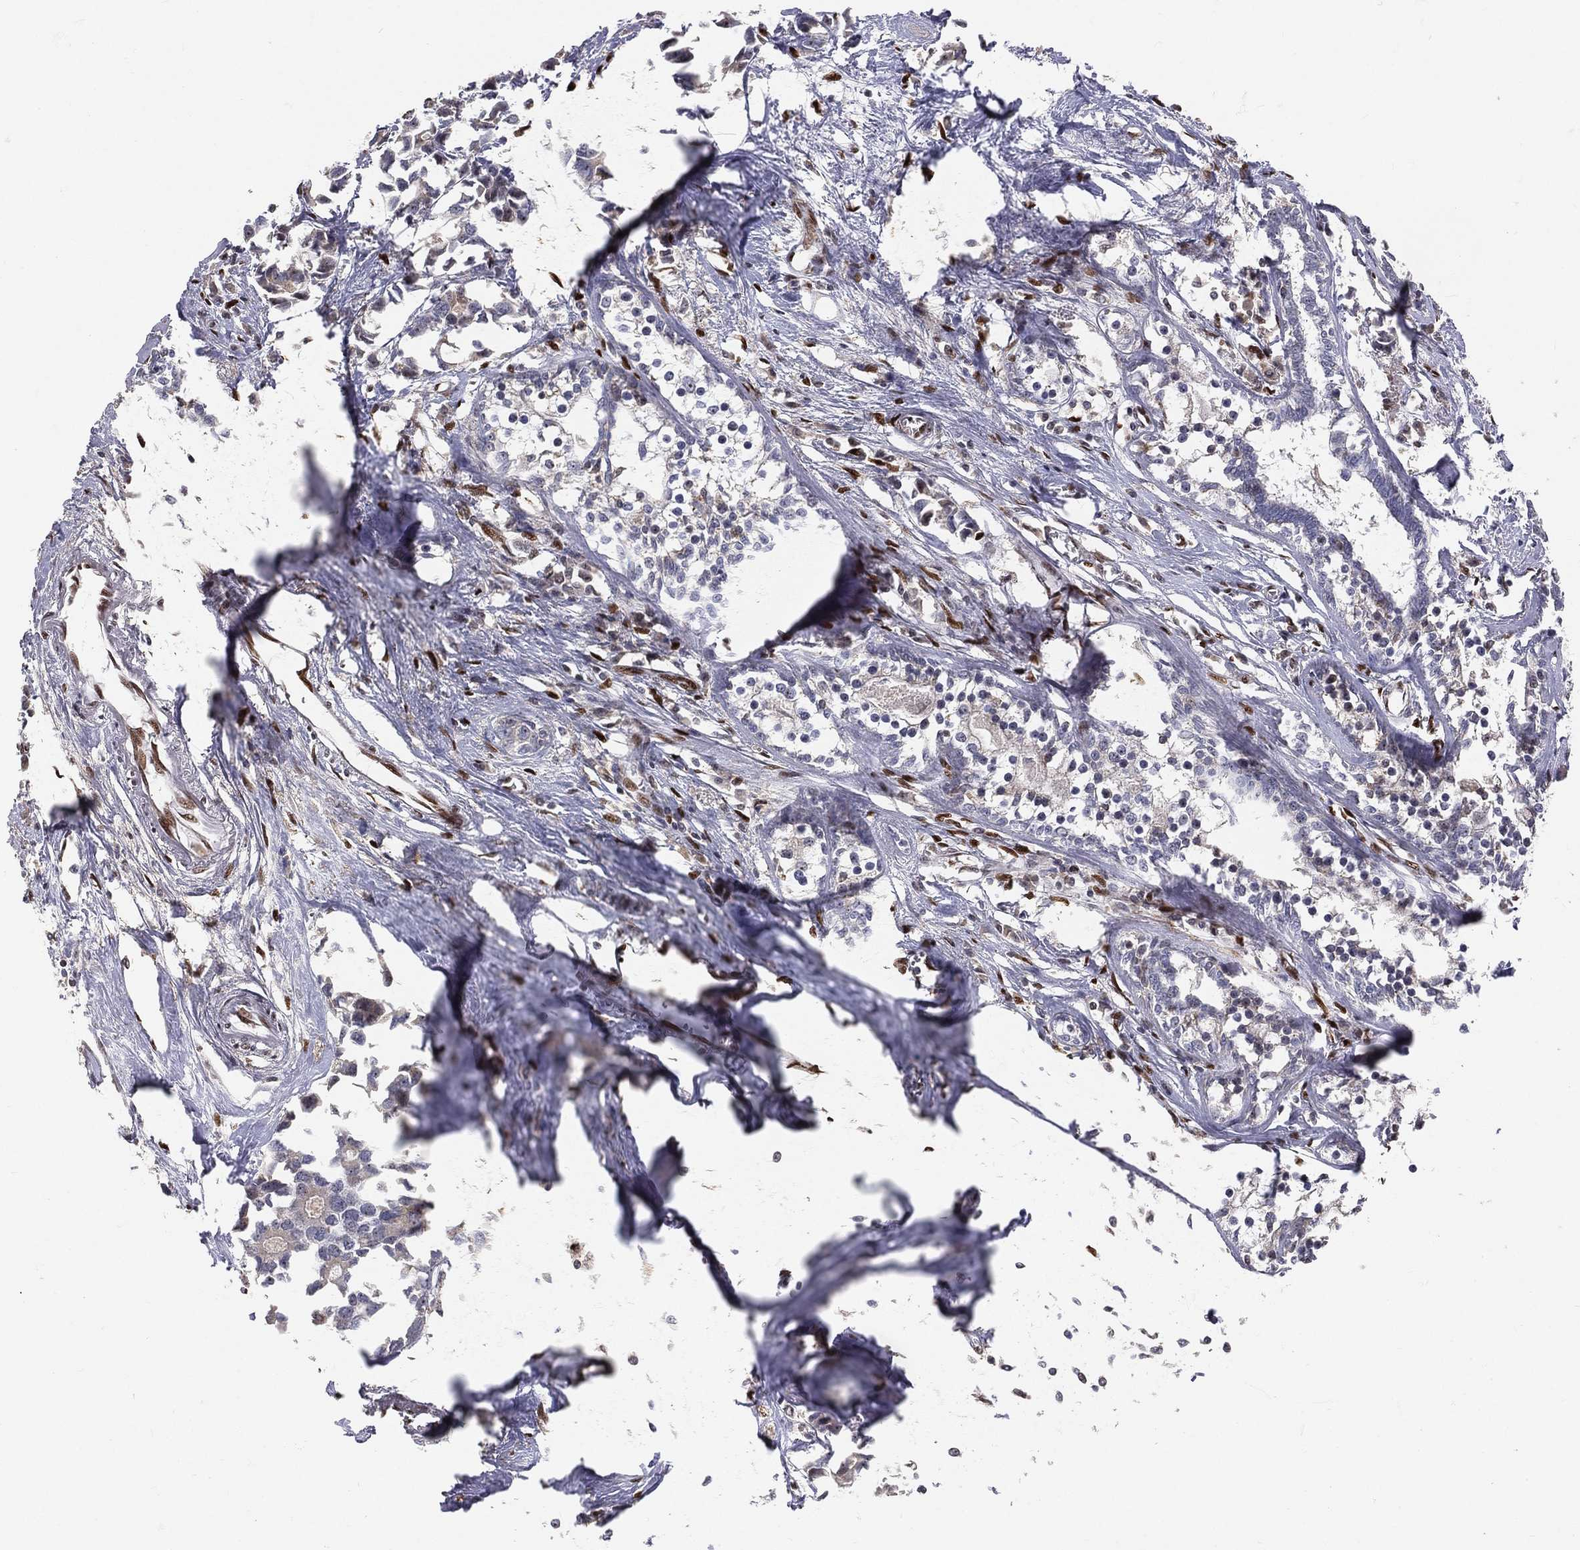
{"staining": {"intensity": "negative", "quantity": "none", "location": "none"}, "tissue": "breast cancer", "cell_type": "Tumor cells", "image_type": "cancer", "snomed": [{"axis": "morphology", "description": "Duct carcinoma"}, {"axis": "topography", "description": "Breast"}], "caption": "Immunohistochemistry micrograph of breast cancer stained for a protein (brown), which demonstrates no expression in tumor cells.", "gene": "ZEB1", "patient": {"sex": "female", "age": 83}}